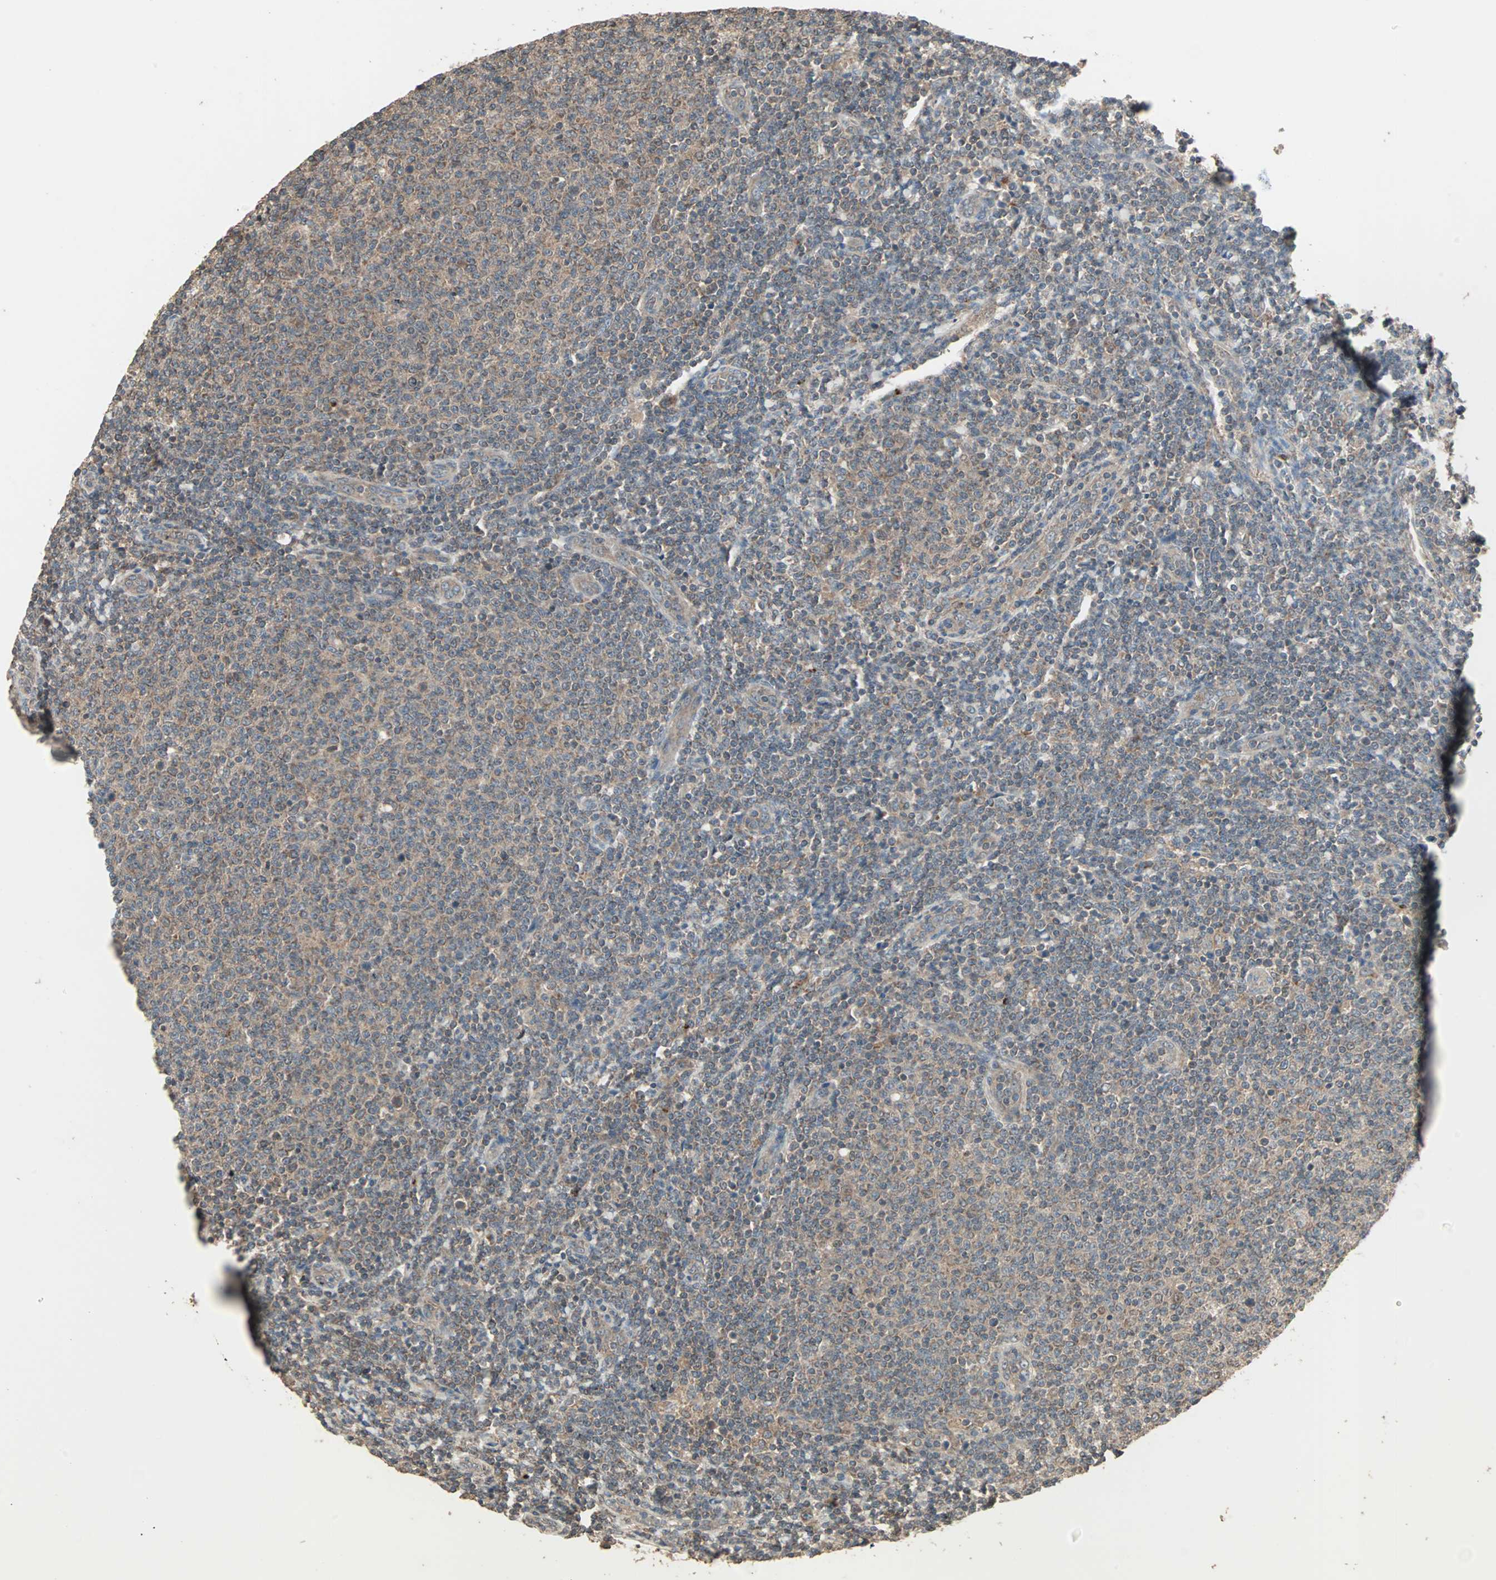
{"staining": {"intensity": "weak", "quantity": ">75%", "location": "cytoplasmic/membranous"}, "tissue": "lymphoma", "cell_type": "Tumor cells", "image_type": "cancer", "snomed": [{"axis": "morphology", "description": "Malignant lymphoma, non-Hodgkin's type, Low grade"}, {"axis": "topography", "description": "Lymph node"}], "caption": "Protein positivity by immunohistochemistry shows weak cytoplasmic/membranous staining in about >75% of tumor cells in lymphoma.", "gene": "UBAC1", "patient": {"sex": "male", "age": 66}}